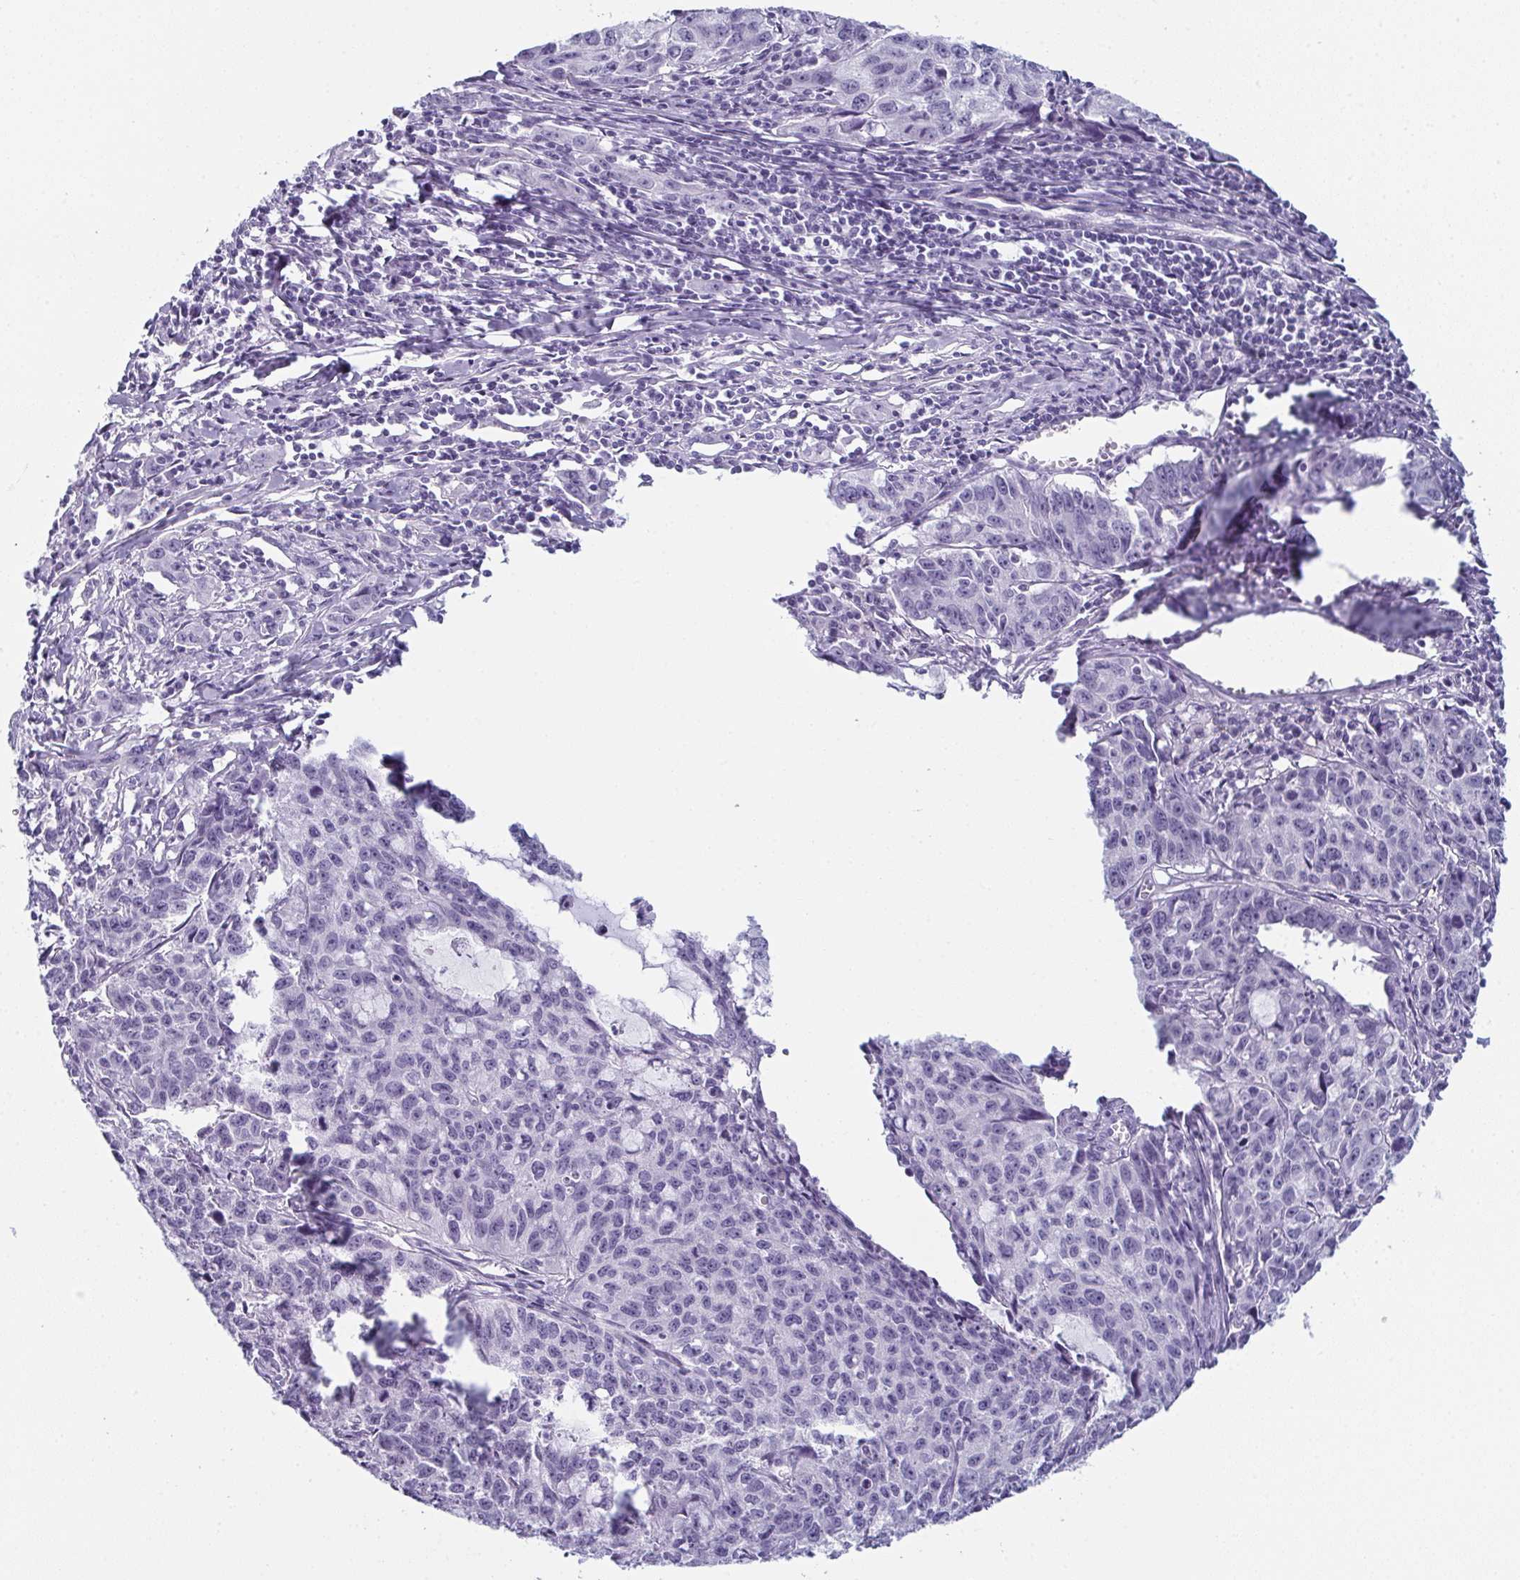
{"staining": {"intensity": "negative", "quantity": "none", "location": "none"}, "tissue": "cervical cancer", "cell_type": "Tumor cells", "image_type": "cancer", "snomed": [{"axis": "morphology", "description": "Squamous cell carcinoma, NOS"}, {"axis": "topography", "description": "Cervix"}], "caption": "Photomicrograph shows no significant protein positivity in tumor cells of cervical cancer (squamous cell carcinoma).", "gene": "ENKUR", "patient": {"sex": "female", "age": 28}}